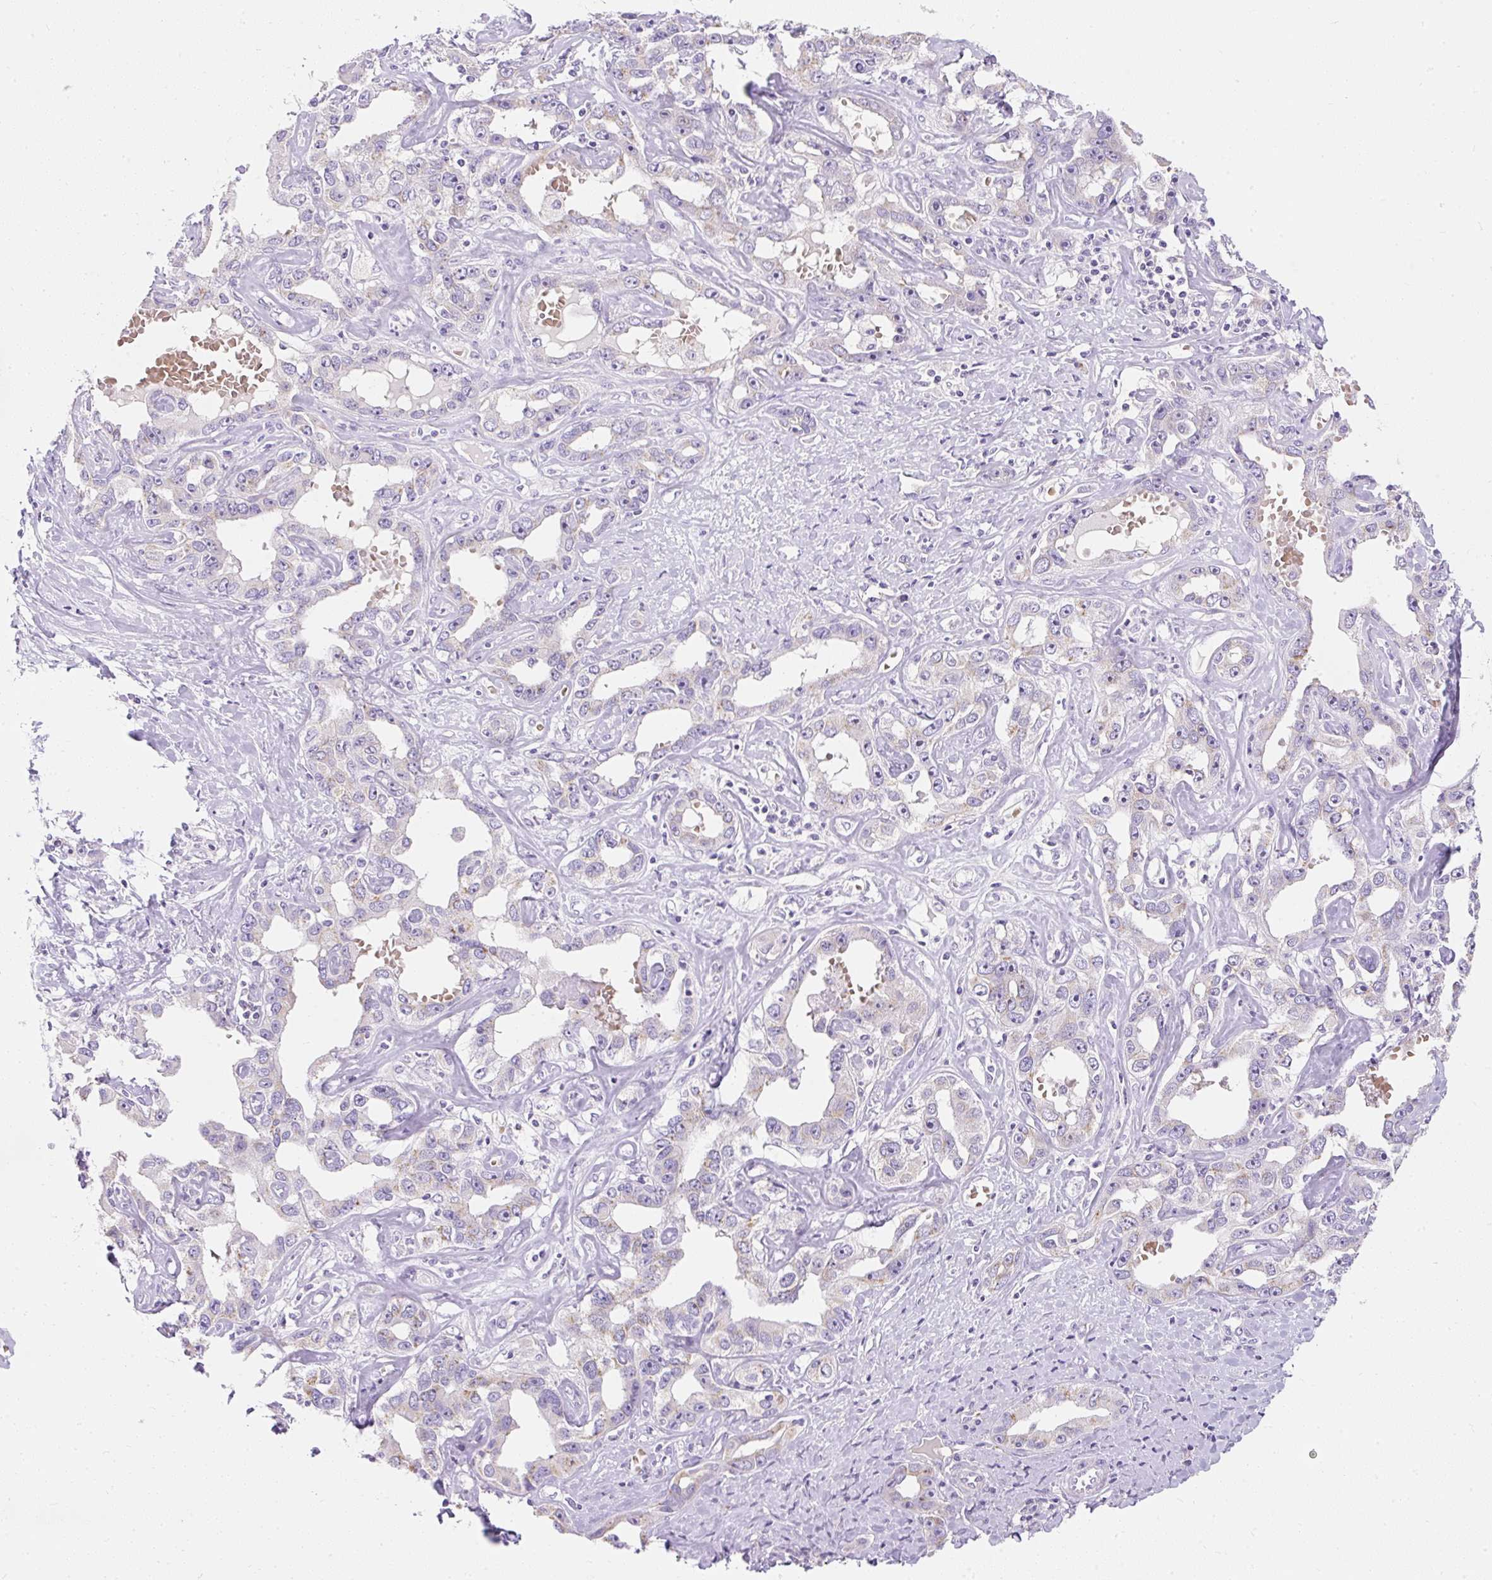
{"staining": {"intensity": "weak", "quantity": "<25%", "location": "cytoplasmic/membranous"}, "tissue": "liver cancer", "cell_type": "Tumor cells", "image_type": "cancer", "snomed": [{"axis": "morphology", "description": "Cholangiocarcinoma"}, {"axis": "topography", "description": "Liver"}], "caption": "Tumor cells show no significant expression in liver cholangiocarcinoma.", "gene": "DTX4", "patient": {"sex": "male", "age": 59}}